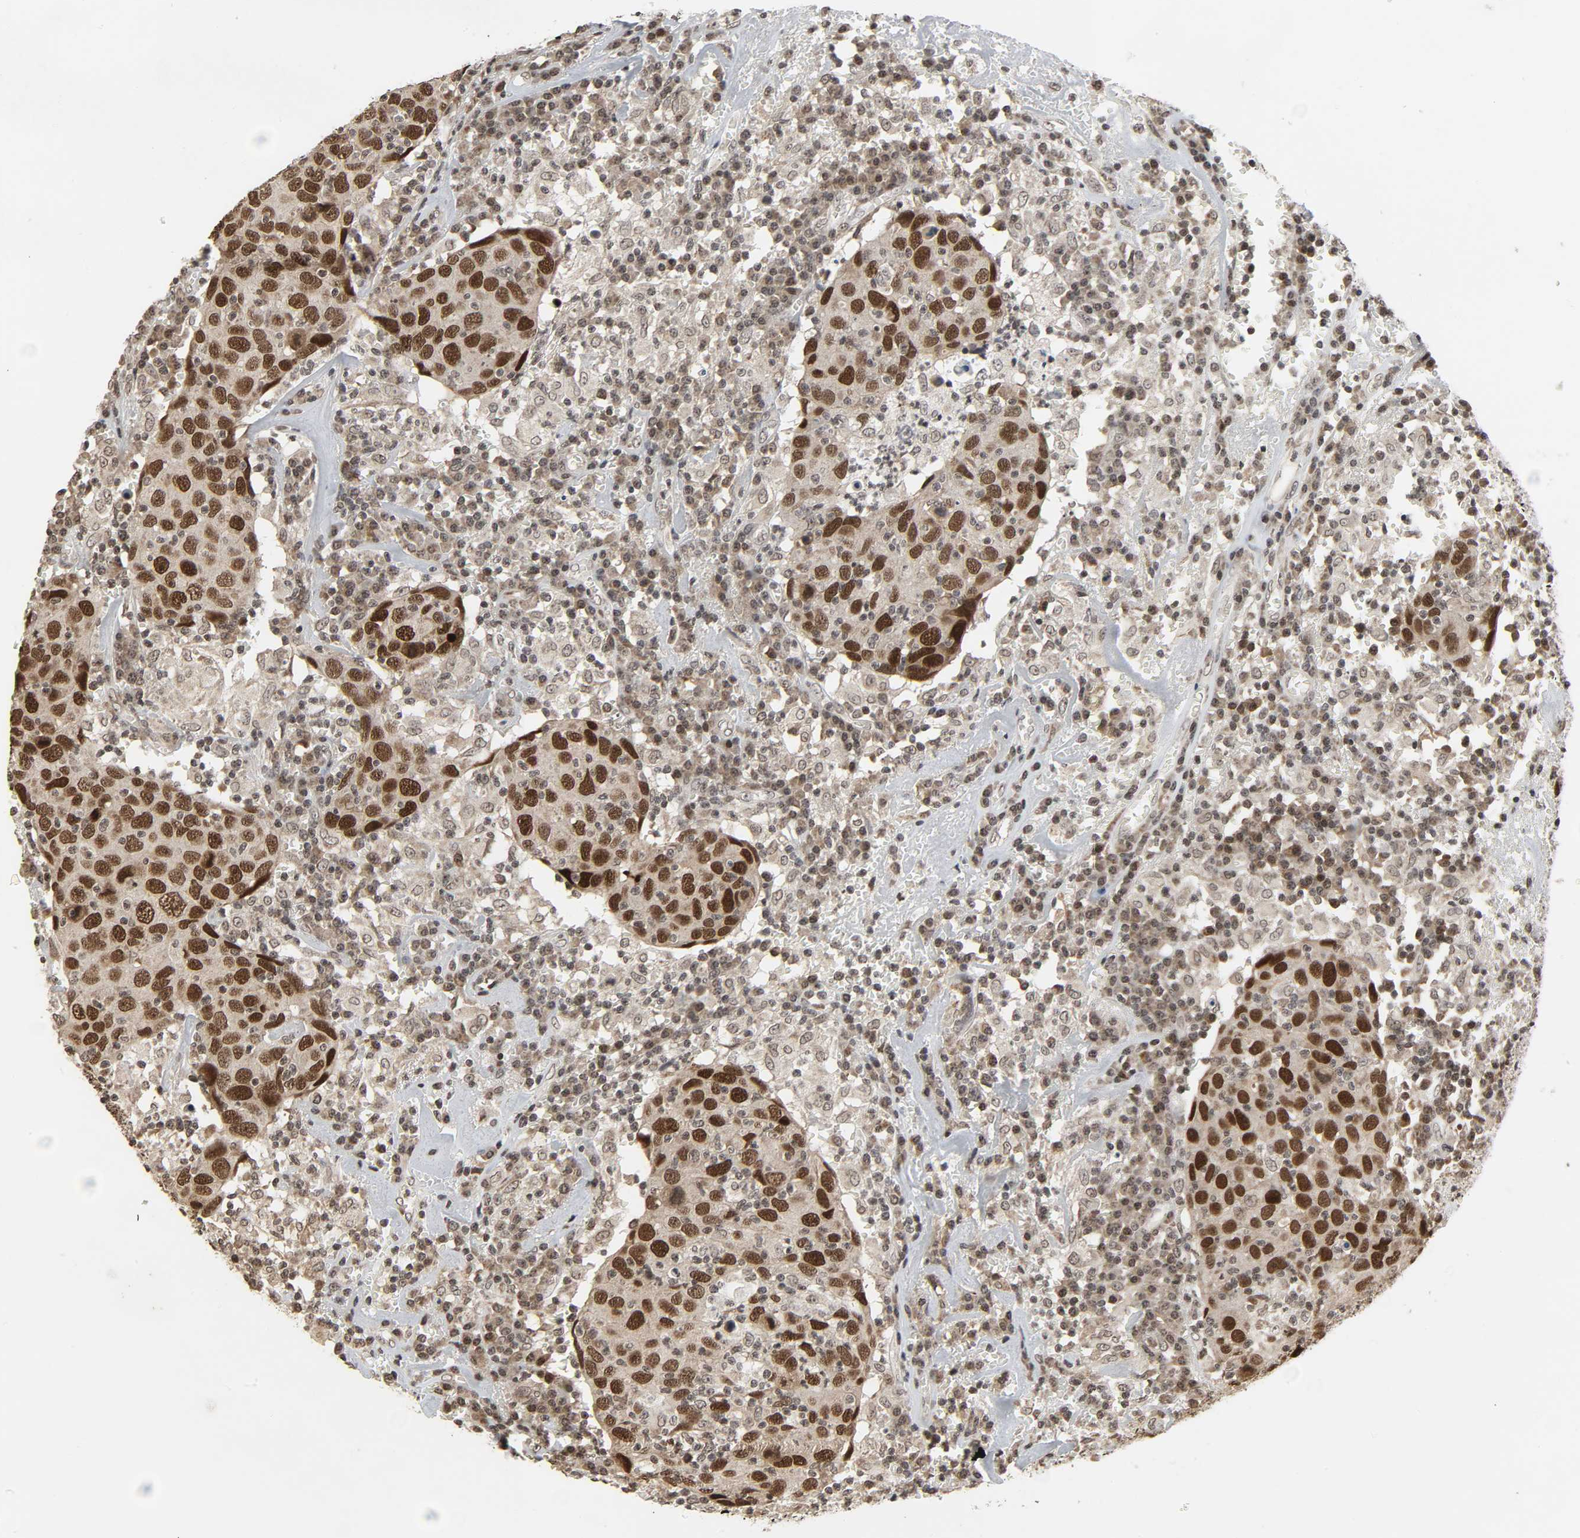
{"staining": {"intensity": "strong", "quantity": "25%-75%", "location": "nuclear"}, "tissue": "head and neck cancer", "cell_type": "Tumor cells", "image_type": "cancer", "snomed": [{"axis": "morphology", "description": "Adenocarcinoma, NOS"}, {"axis": "topography", "description": "Salivary gland"}, {"axis": "topography", "description": "Head-Neck"}], "caption": "Protein expression analysis of human head and neck adenocarcinoma reveals strong nuclear positivity in about 25%-75% of tumor cells.", "gene": "XRCC1", "patient": {"sex": "female", "age": 65}}